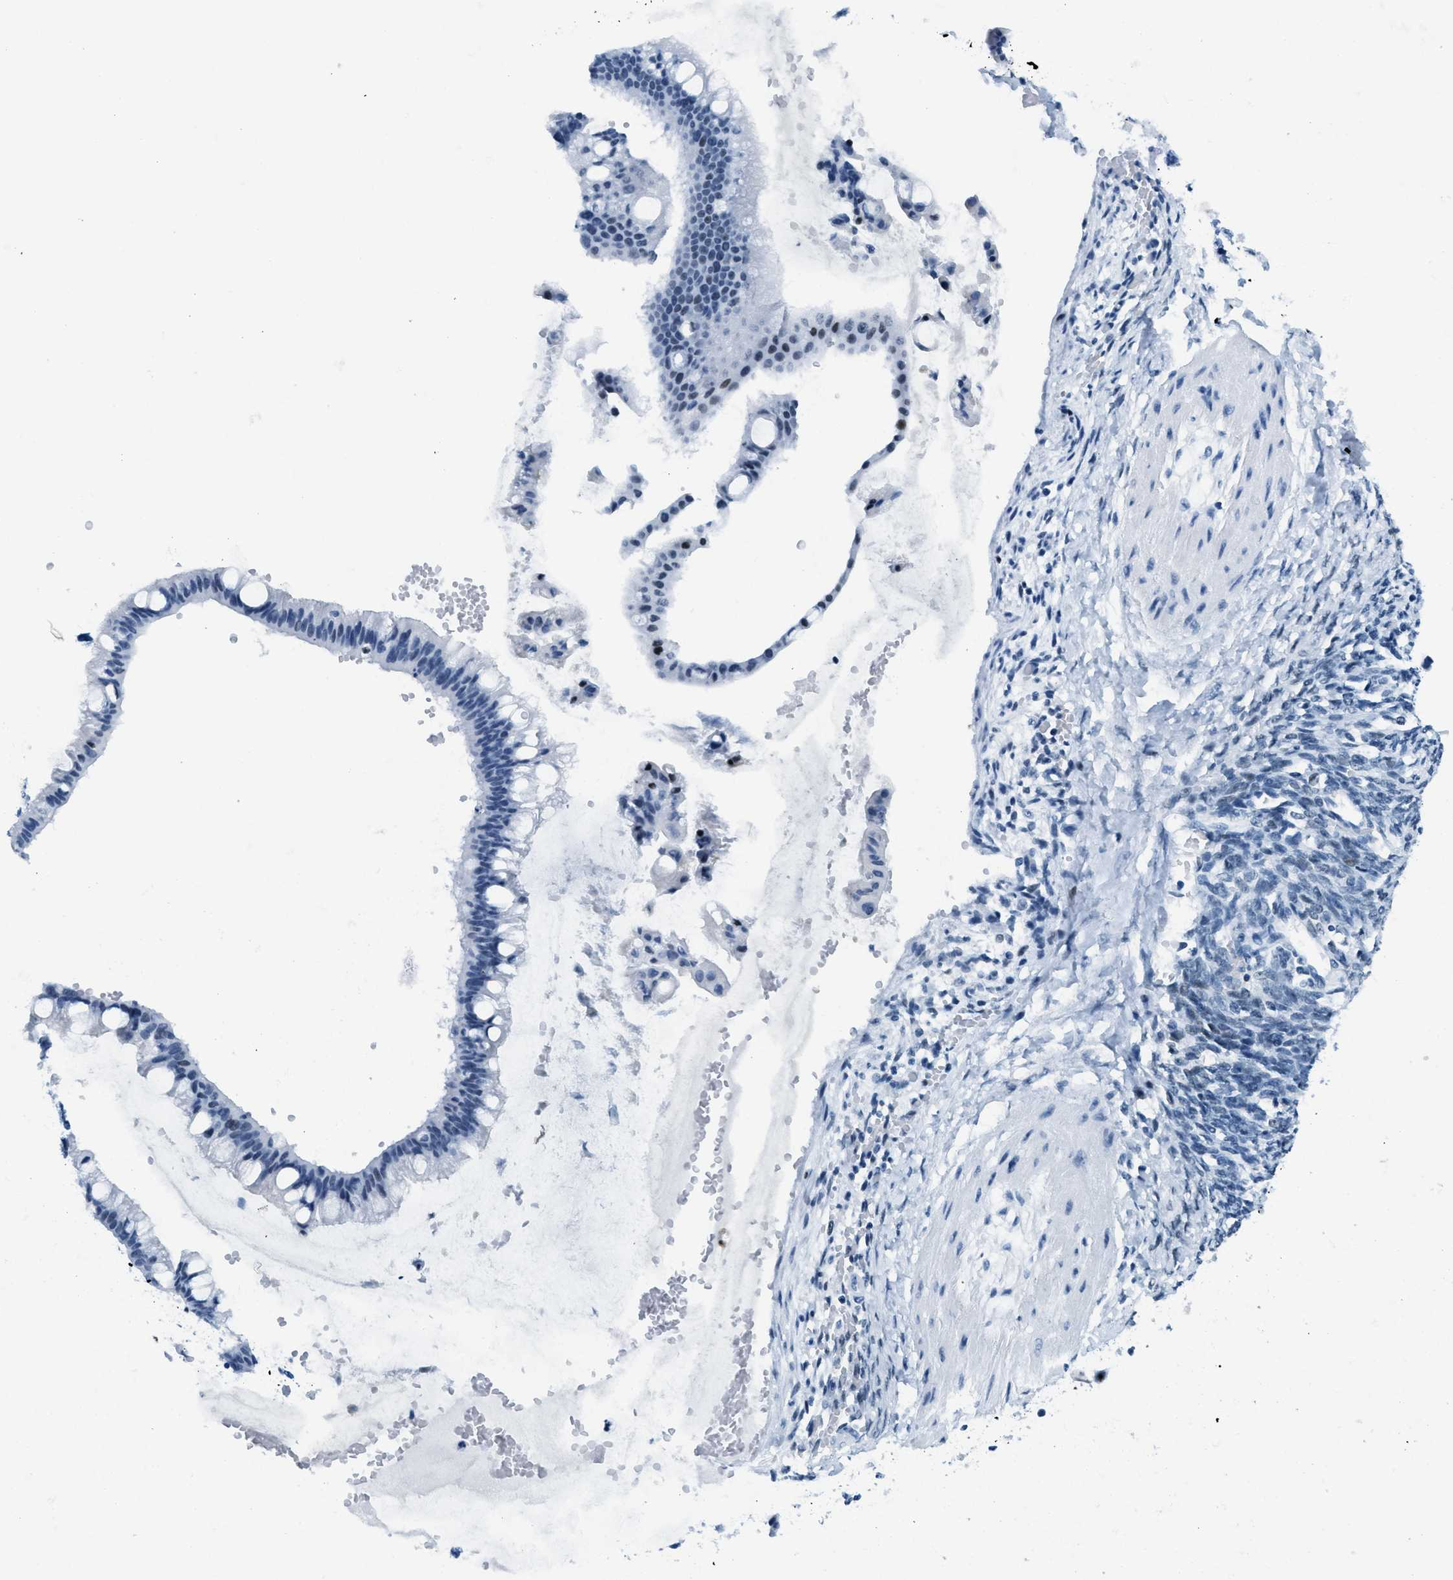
{"staining": {"intensity": "moderate", "quantity": "<25%", "location": "nuclear"}, "tissue": "ovarian cancer", "cell_type": "Tumor cells", "image_type": "cancer", "snomed": [{"axis": "morphology", "description": "Cystadenocarcinoma, mucinous, NOS"}, {"axis": "topography", "description": "Ovary"}], "caption": "Brown immunohistochemical staining in human ovarian cancer (mucinous cystadenocarcinoma) demonstrates moderate nuclear expression in approximately <25% of tumor cells.", "gene": "PLA2G2A", "patient": {"sex": "female", "age": 73}}